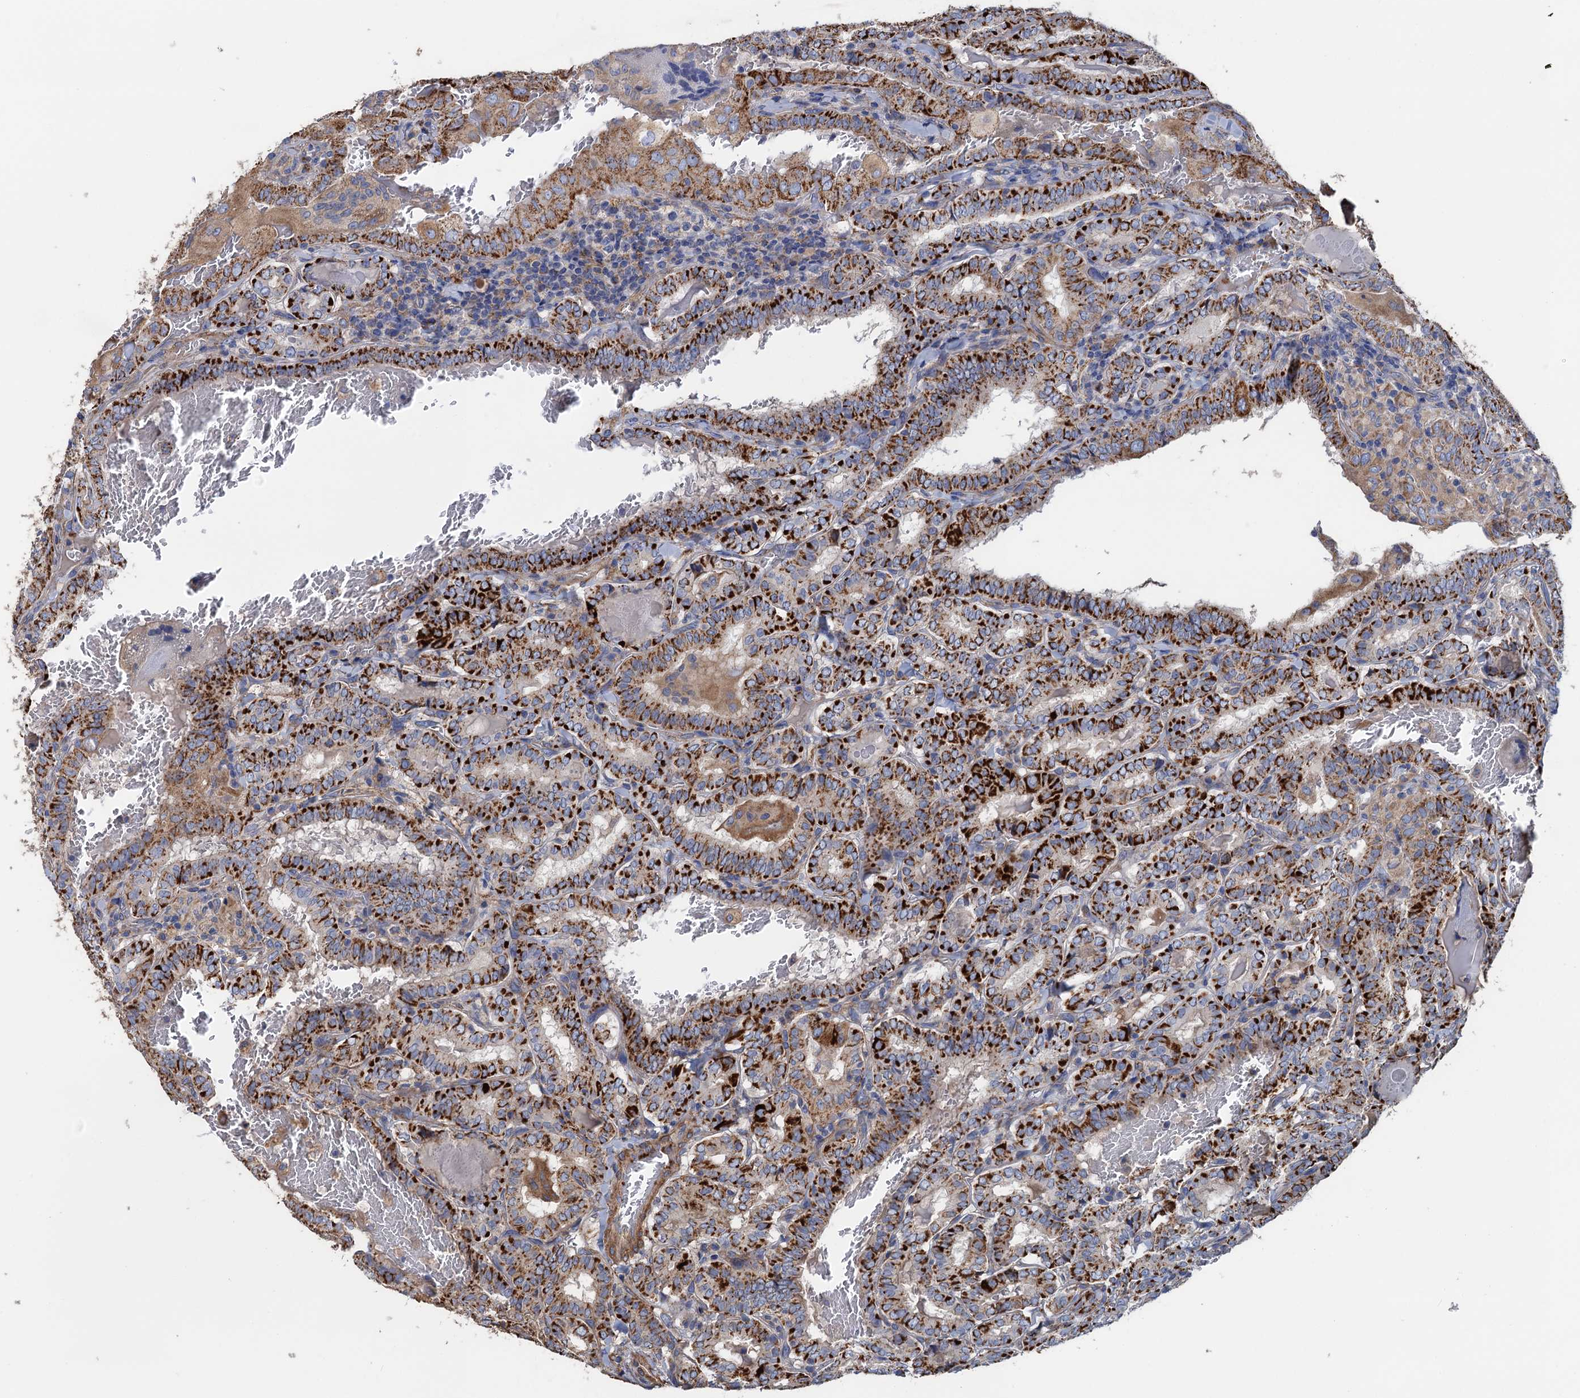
{"staining": {"intensity": "strong", "quantity": ">75%", "location": "cytoplasmic/membranous"}, "tissue": "thyroid cancer", "cell_type": "Tumor cells", "image_type": "cancer", "snomed": [{"axis": "morphology", "description": "Papillary adenocarcinoma, NOS"}, {"axis": "topography", "description": "Thyroid gland"}], "caption": "Protein expression analysis of human thyroid cancer (papillary adenocarcinoma) reveals strong cytoplasmic/membranous expression in approximately >75% of tumor cells.", "gene": "GCSH", "patient": {"sex": "female", "age": 72}}